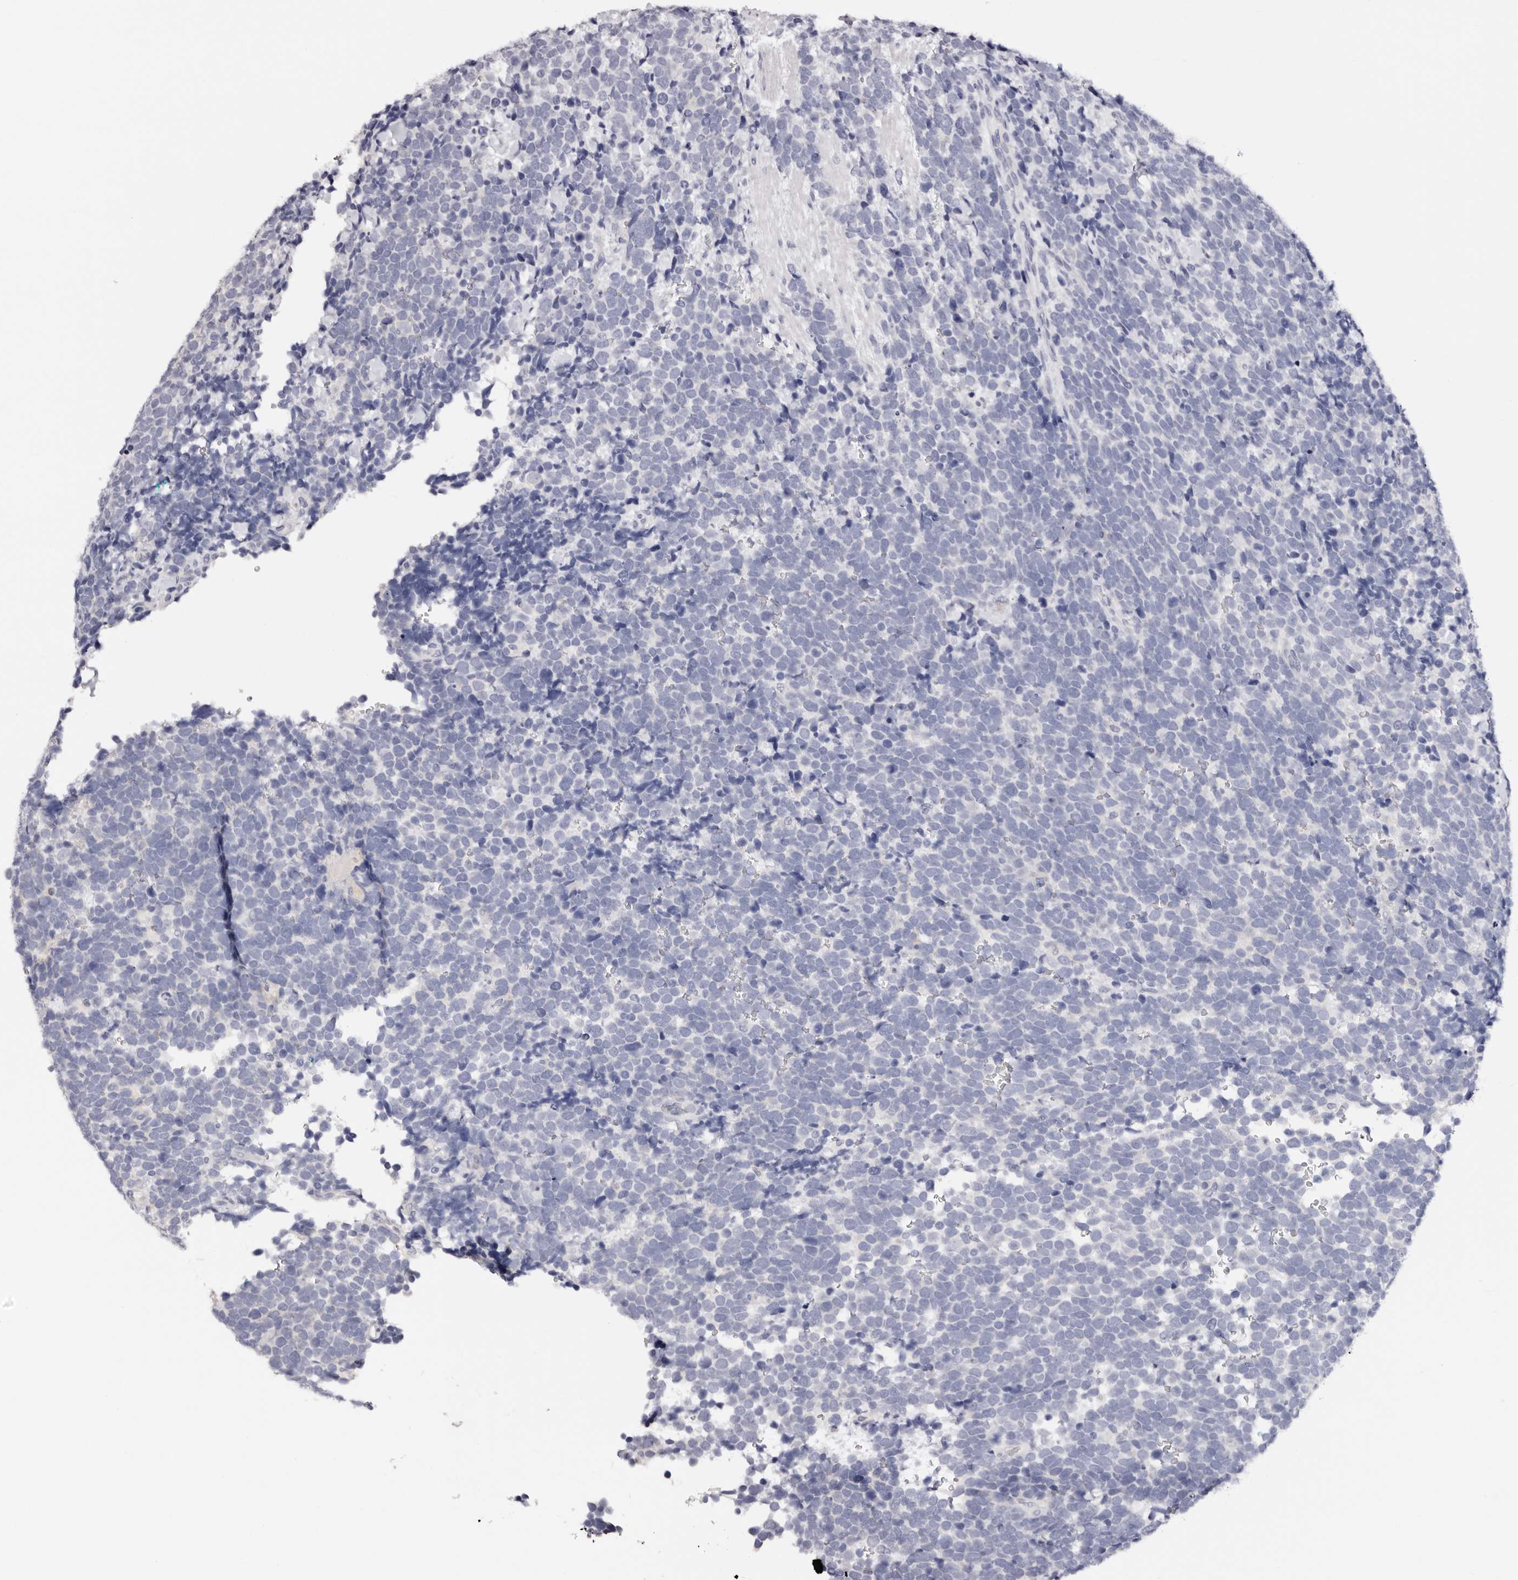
{"staining": {"intensity": "negative", "quantity": "none", "location": "none"}, "tissue": "urothelial cancer", "cell_type": "Tumor cells", "image_type": "cancer", "snomed": [{"axis": "morphology", "description": "Urothelial carcinoma, High grade"}, {"axis": "topography", "description": "Urinary bladder"}], "caption": "IHC micrograph of neoplastic tissue: high-grade urothelial carcinoma stained with DAB (3,3'-diaminobenzidine) demonstrates no significant protein expression in tumor cells.", "gene": "ROM1", "patient": {"sex": "female", "age": 82}}